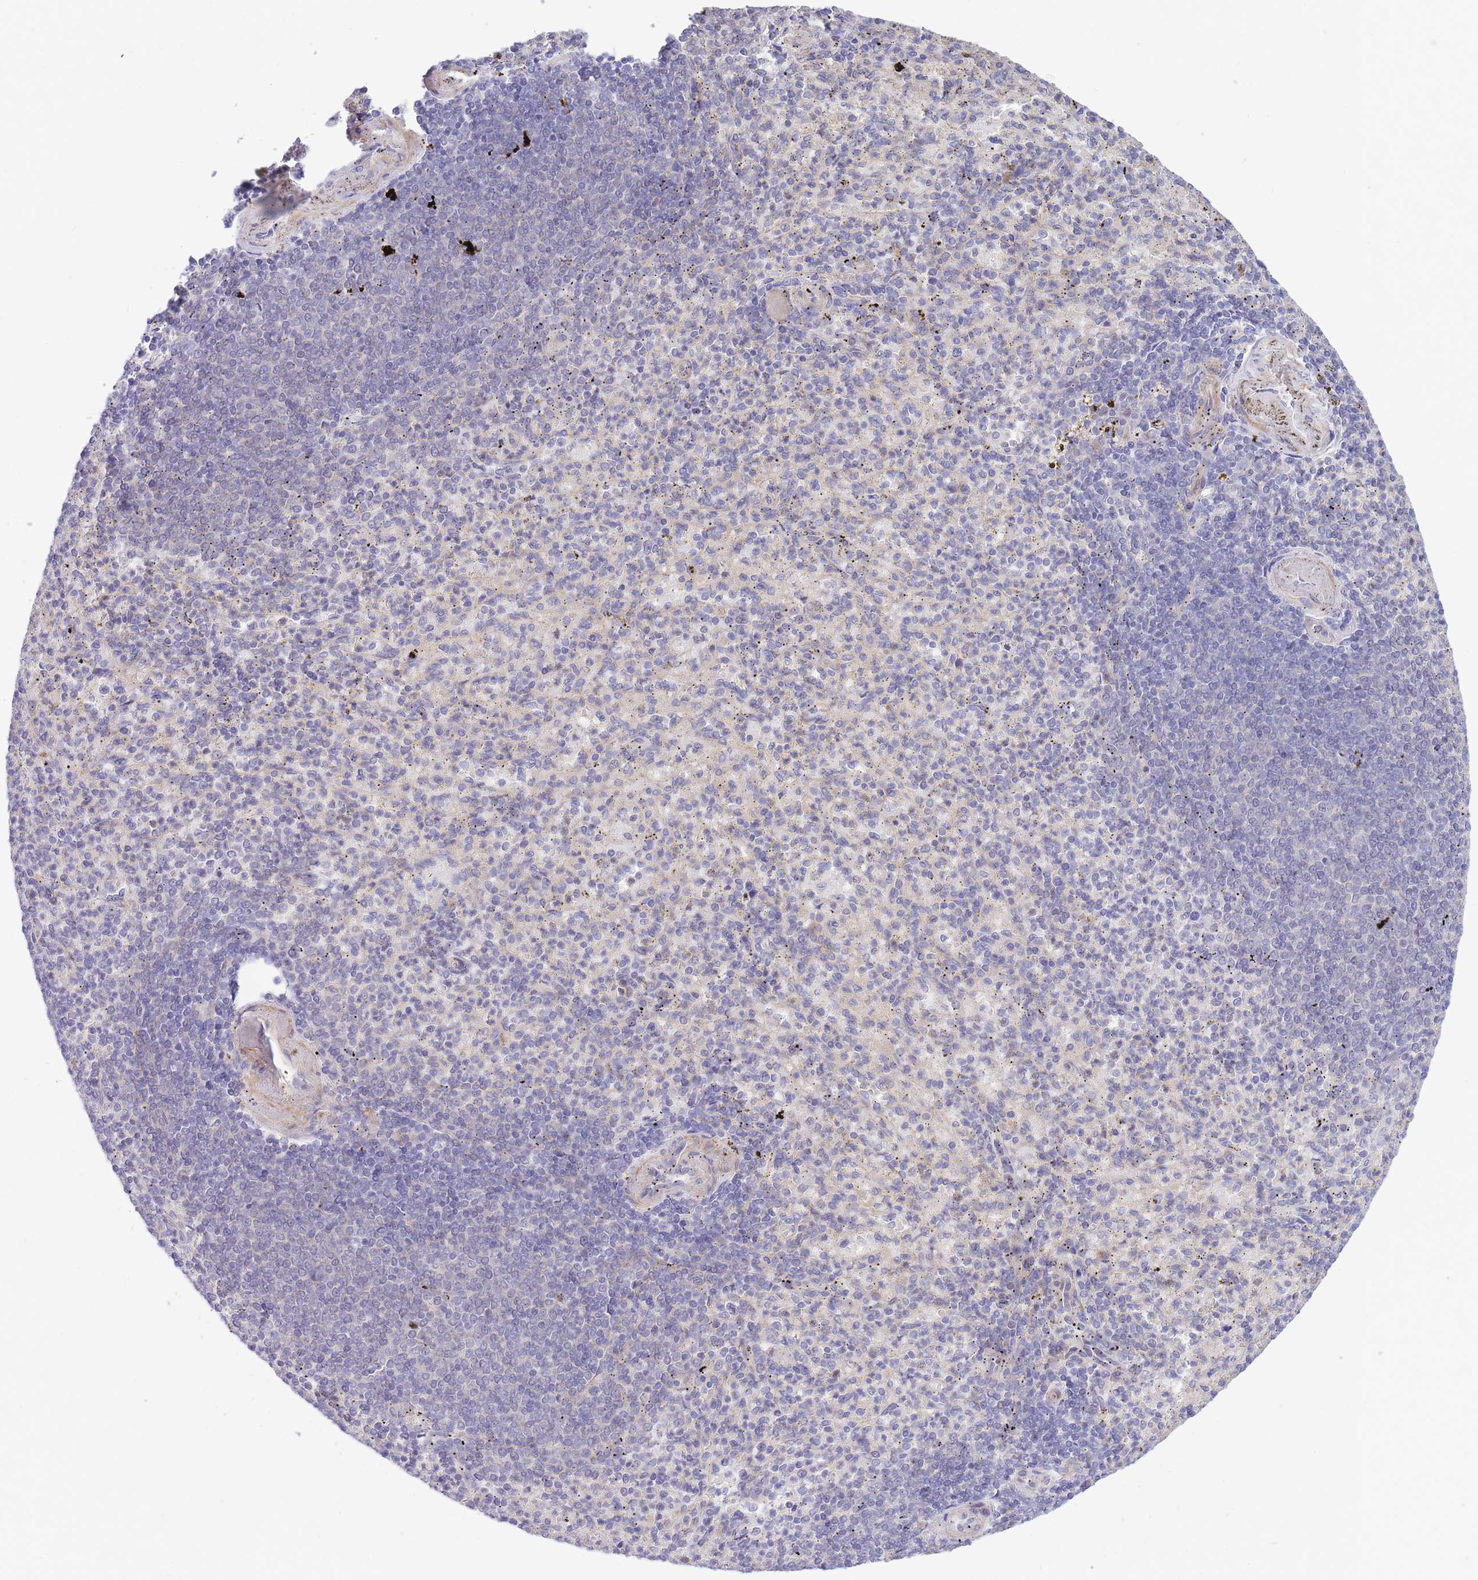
{"staining": {"intensity": "negative", "quantity": "none", "location": "none"}, "tissue": "spleen", "cell_type": "Cells in red pulp", "image_type": "normal", "snomed": [{"axis": "morphology", "description": "Normal tissue, NOS"}, {"axis": "topography", "description": "Spleen"}], "caption": "DAB (3,3'-diaminobenzidine) immunohistochemical staining of benign spleen exhibits no significant positivity in cells in red pulp. (Stains: DAB IHC with hematoxylin counter stain, Microscopy: brightfield microscopy at high magnification).", "gene": "APOL4", "patient": {"sex": "female", "age": 74}}